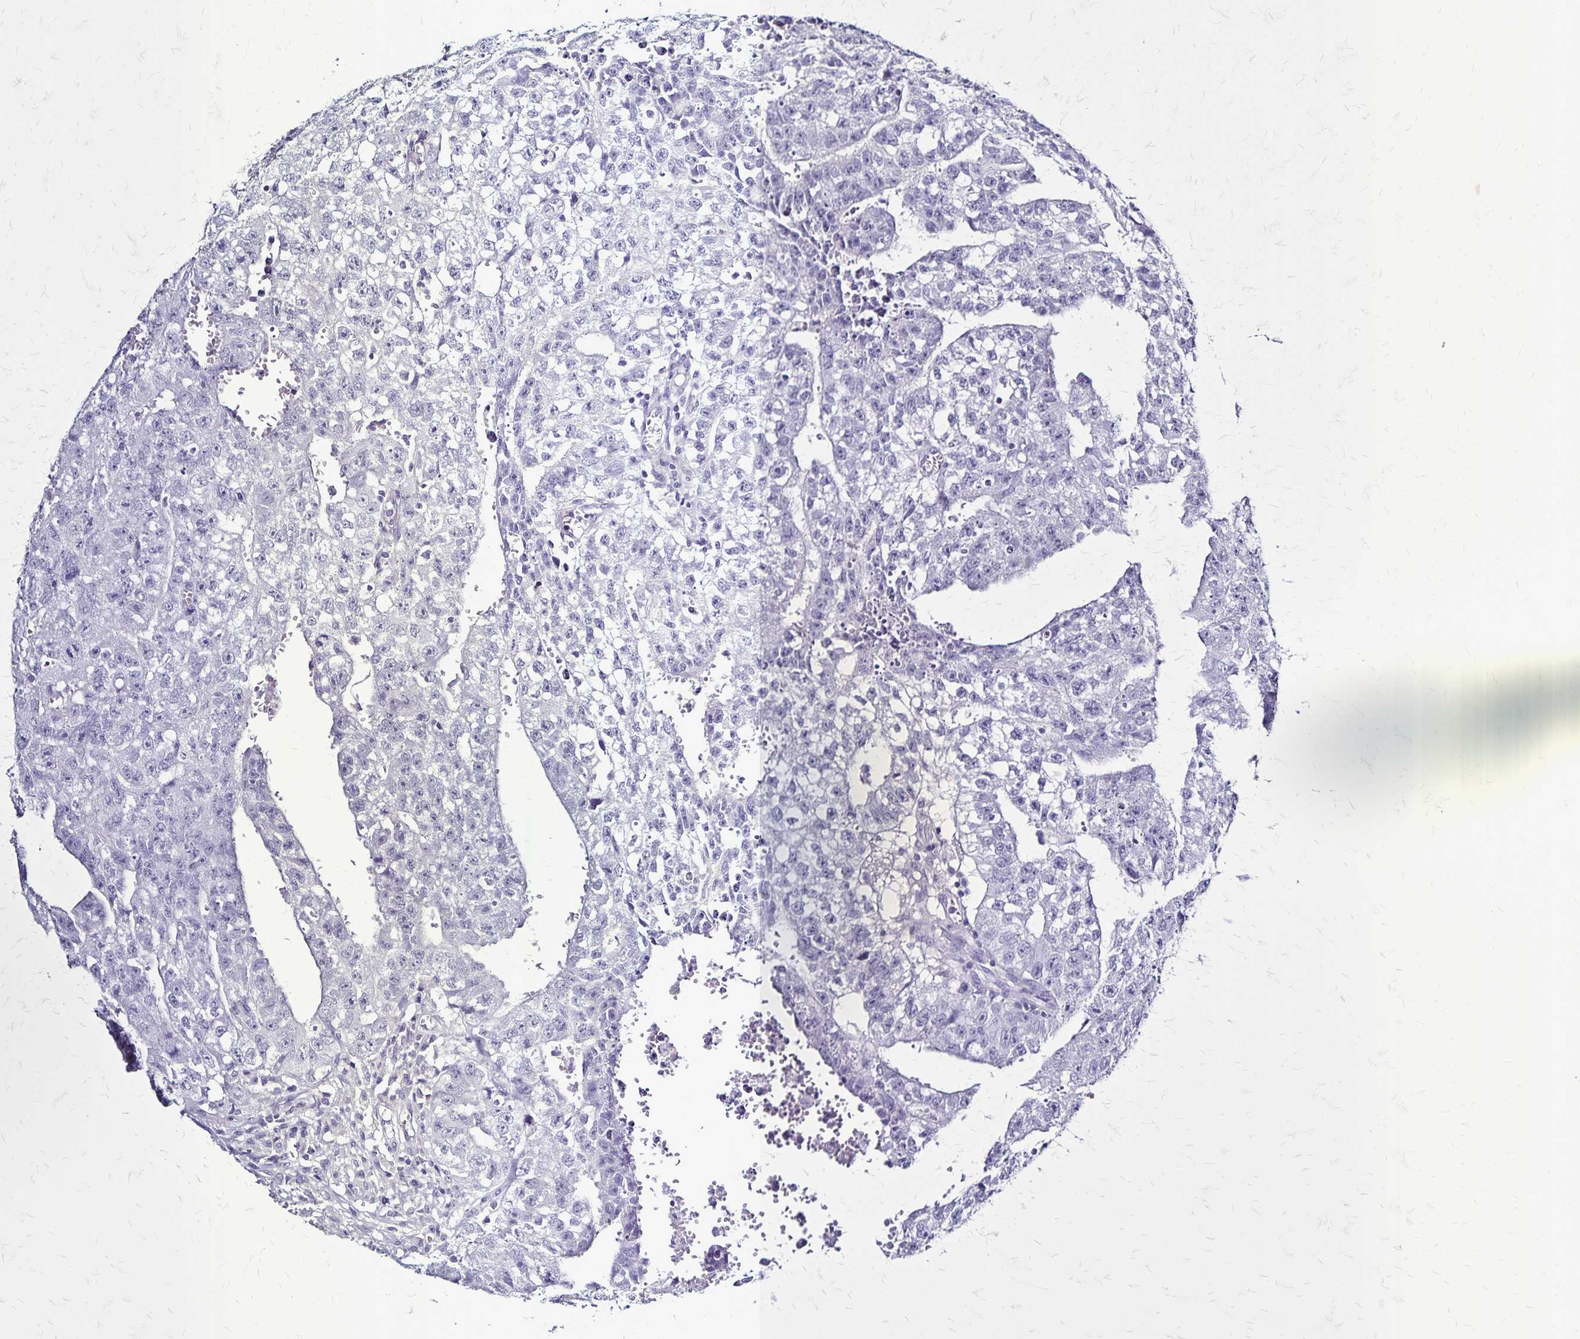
{"staining": {"intensity": "negative", "quantity": "none", "location": "none"}, "tissue": "testis cancer", "cell_type": "Tumor cells", "image_type": "cancer", "snomed": [{"axis": "morphology", "description": "Carcinoma, Embryonal, NOS"}, {"axis": "morphology", "description": "Teratoma, malignant, NOS"}, {"axis": "topography", "description": "Testis"}], "caption": "Tumor cells are negative for protein expression in human teratoma (malignant) (testis).", "gene": "PLXNA4", "patient": {"sex": "male", "age": 24}}